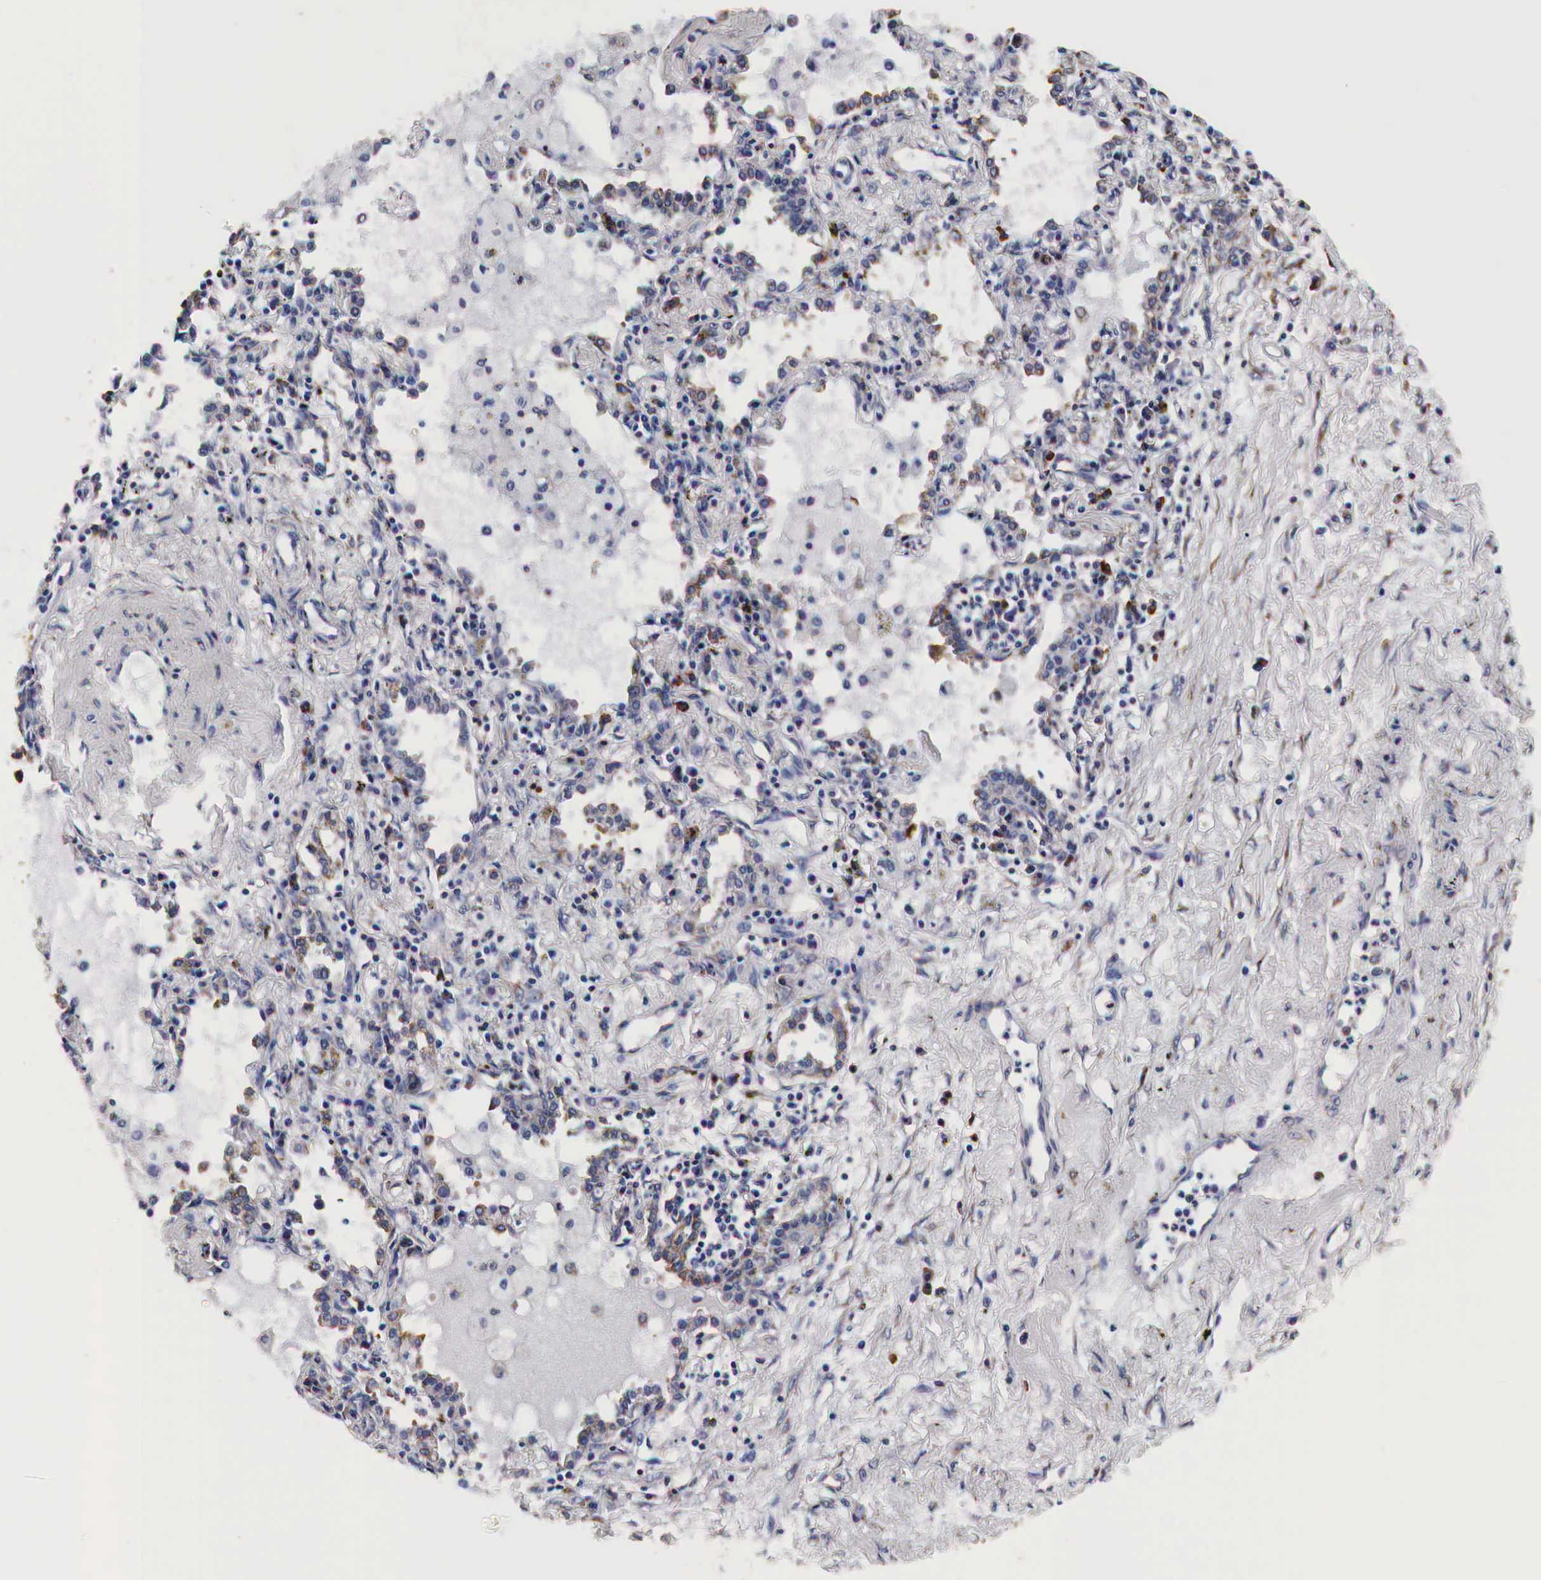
{"staining": {"intensity": "weak", "quantity": "25%-75%", "location": "cytoplasmic/membranous"}, "tissue": "lung cancer", "cell_type": "Tumor cells", "image_type": "cancer", "snomed": [{"axis": "morphology", "description": "Adenocarcinoma, NOS"}, {"axis": "topography", "description": "Lung"}], "caption": "Protein staining reveals weak cytoplasmic/membranous expression in about 25%-75% of tumor cells in lung adenocarcinoma.", "gene": "CKAP4", "patient": {"sex": "male", "age": 60}}